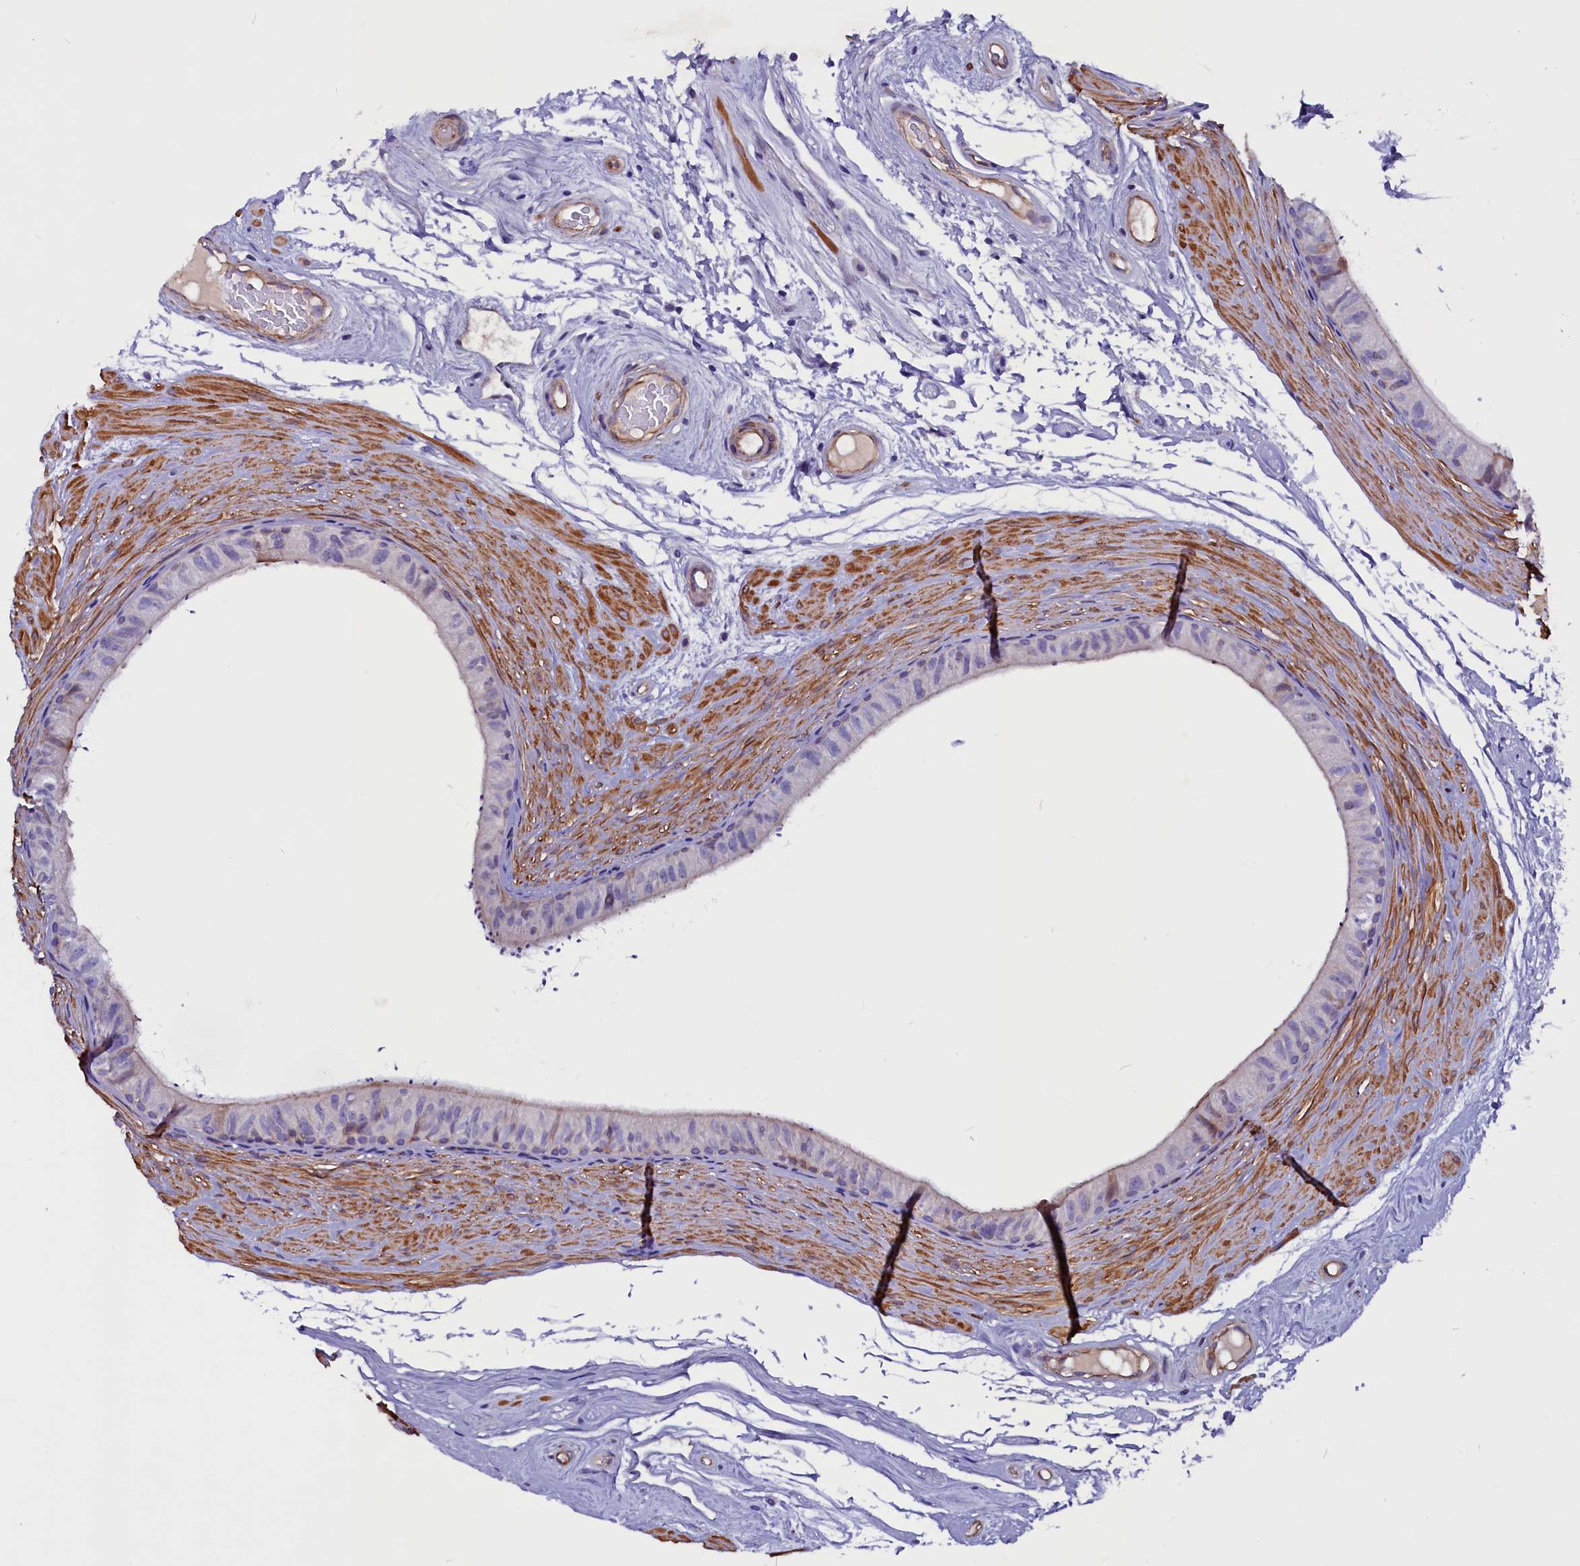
{"staining": {"intensity": "negative", "quantity": "none", "location": "none"}, "tissue": "epididymis", "cell_type": "Glandular cells", "image_type": "normal", "snomed": [{"axis": "morphology", "description": "Normal tissue, NOS"}, {"axis": "topography", "description": "Epididymis"}], "caption": "This is an immunohistochemistry photomicrograph of unremarkable epididymis. There is no expression in glandular cells.", "gene": "ZNF749", "patient": {"sex": "male", "age": 45}}